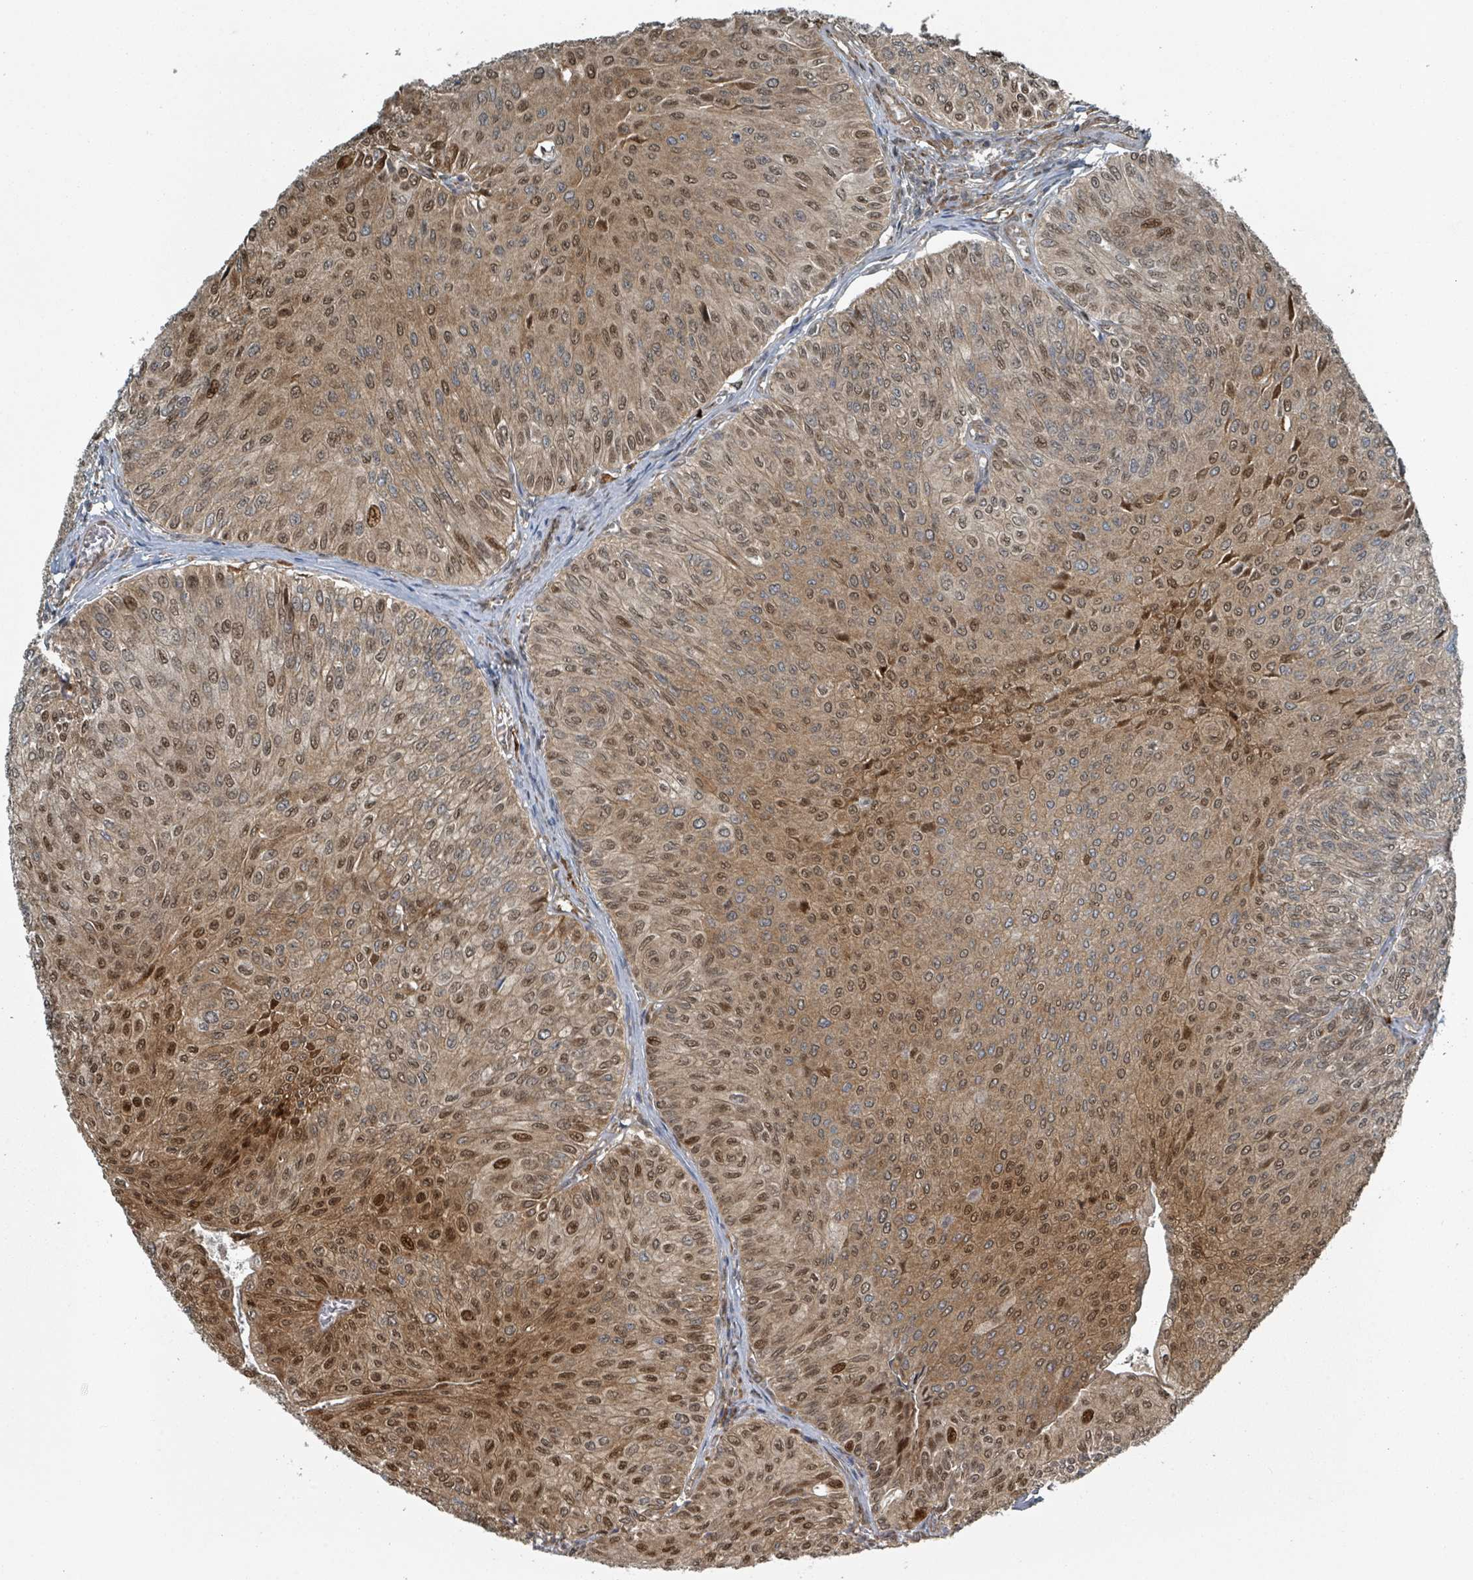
{"staining": {"intensity": "moderate", "quantity": ">75%", "location": "cytoplasmic/membranous,nuclear"}, "tissue": "urothelial cancer", "cell_type": "Tumor cells", "image_type": "cancer", "snomed": [{"axis": "morphology", "description": "Urothelial carcinoma, NOS"}, {"axis": "topography", "description": "Urinary bladder"}], "caption": "Brown immunohistochemical staining in transitional cell carcinoma reveals moderate cytoplasmic/membranous and nuclear positivity in approximately >75% of tumor cells. Immunohistochemistry (ihc) stains the protein of interest in brown and the nuclei are stained blue.", "gene": "RHPN2", "patient": {"sex": "male", "age": 59}}